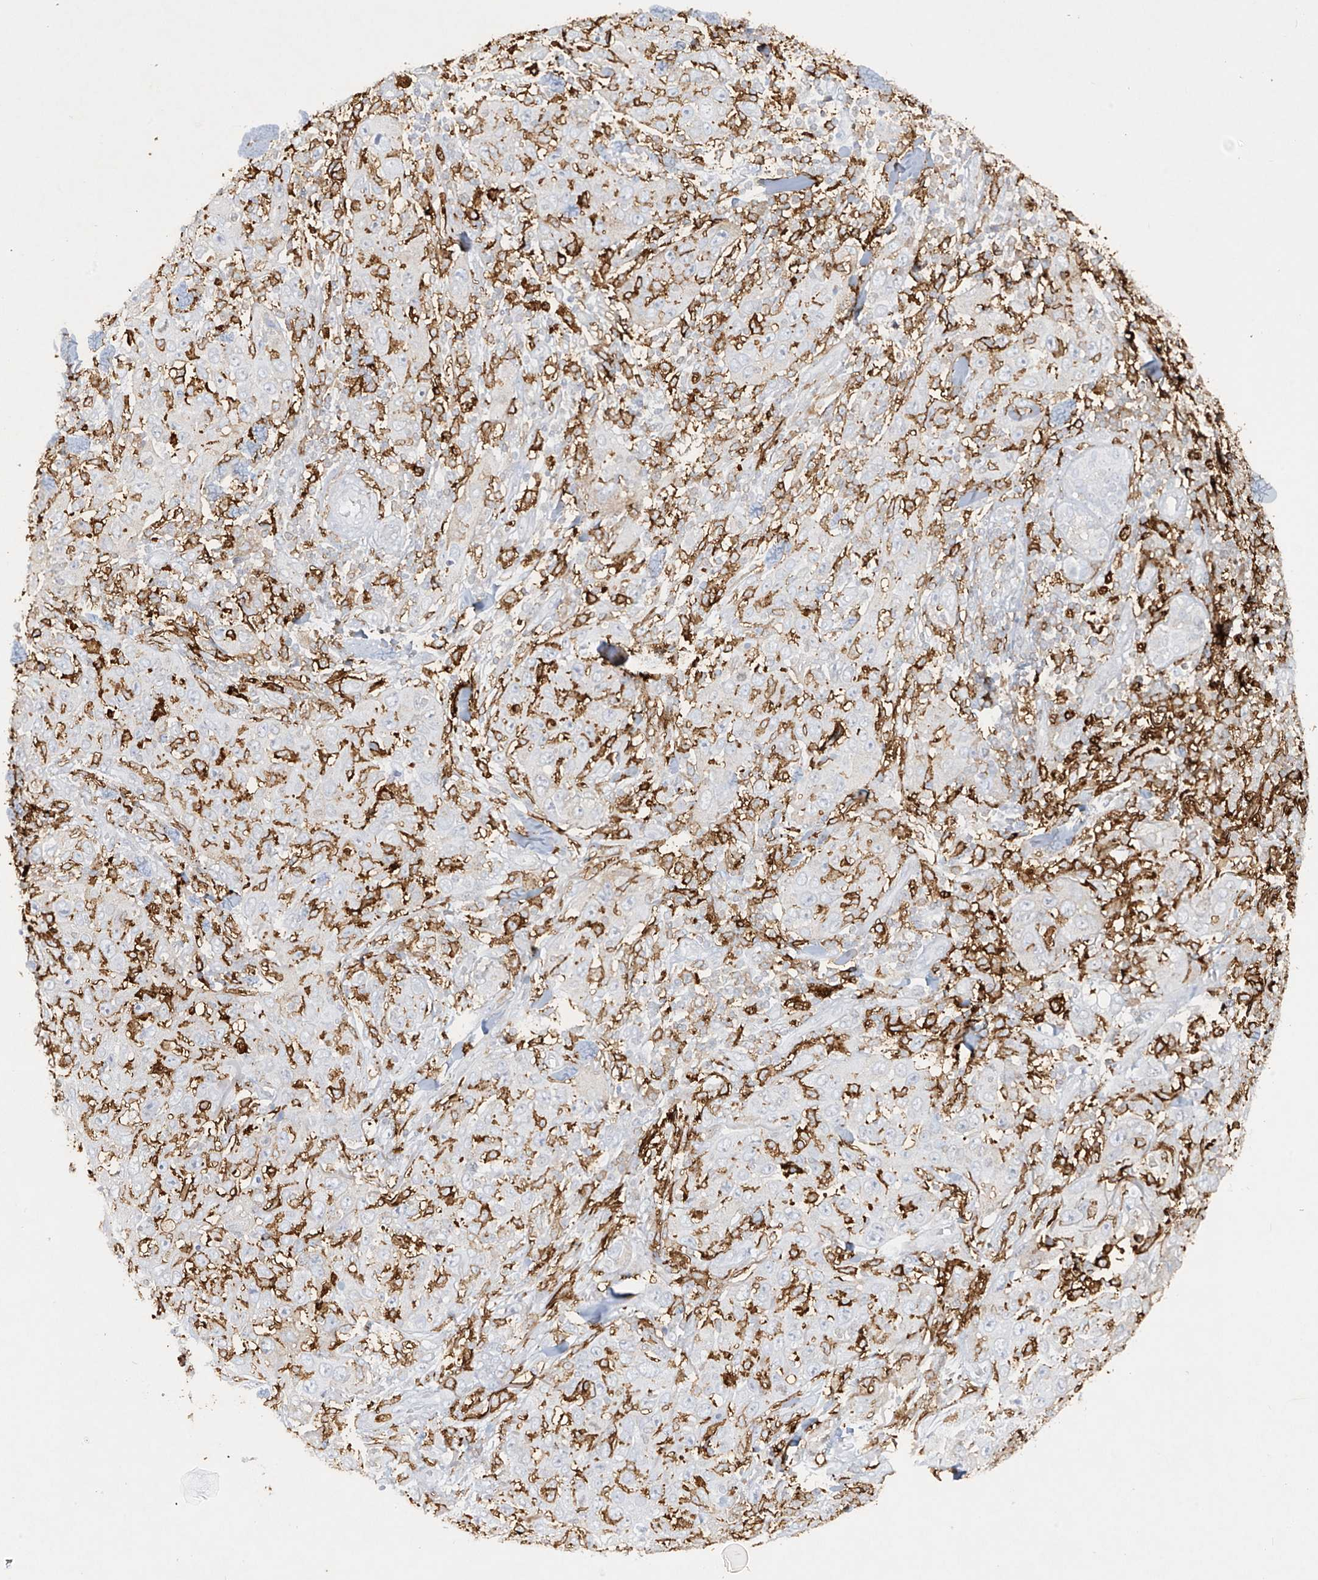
{"staining": {"intensity": "negative", "quantity": "none", "location": "none"}, "tissue": "skin cancer", "cell_type": "Tumor cells", "image_type": "cancer", "snomed": [{"axis": "morphology", "description": "Squamous cell carcinoma, NOS"}, {"axis": "topography", "description": "Skin"}], "caption": "Human skin cancer stained for a protein using immunohistochemistry (IHC) shows no positivity in tumor cells.", "gene": "FCGR3A", "patient": {"sex": "female", "age": 88}}